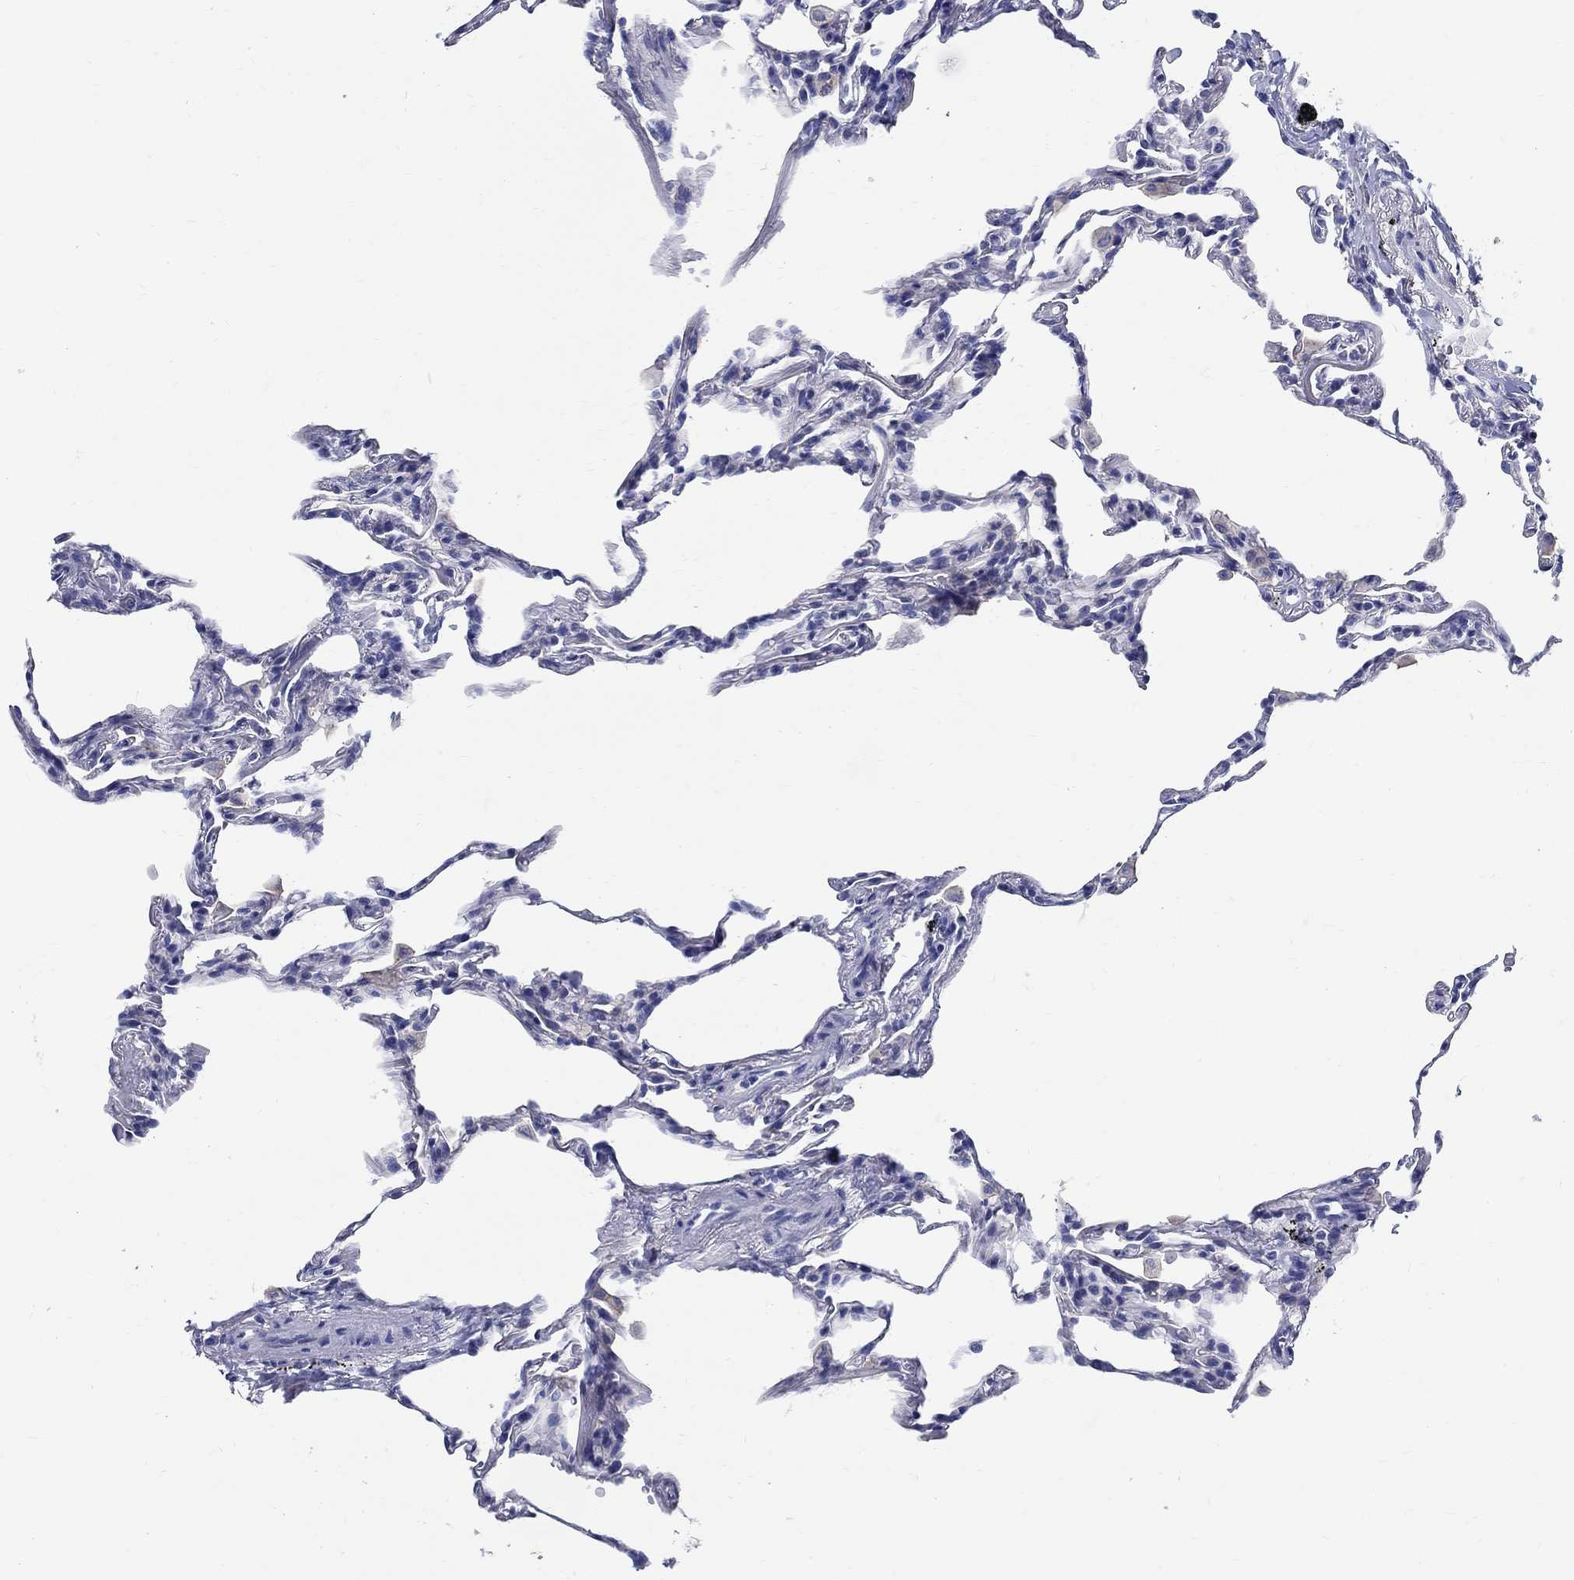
{"staining": {"intensity": "negative", "quantity": "none", "location": "none"}, "tissue": "lung", "cell_type": "Alveolar cells", "image_type": "normal", "snomed": [{"axis": "morphology", "description": "Normal tissue, NOS"}, {"axis": "topography", "description": "Lung"}], "caption": "IHC histopathology image of unremarkable lung: lung stained with DAB (3,3'-diaminobenzidine) shows no significant protein positivity in alveolar cells.", "gene": "SOX2", "patient": {"sex": "female", "age": 57}}